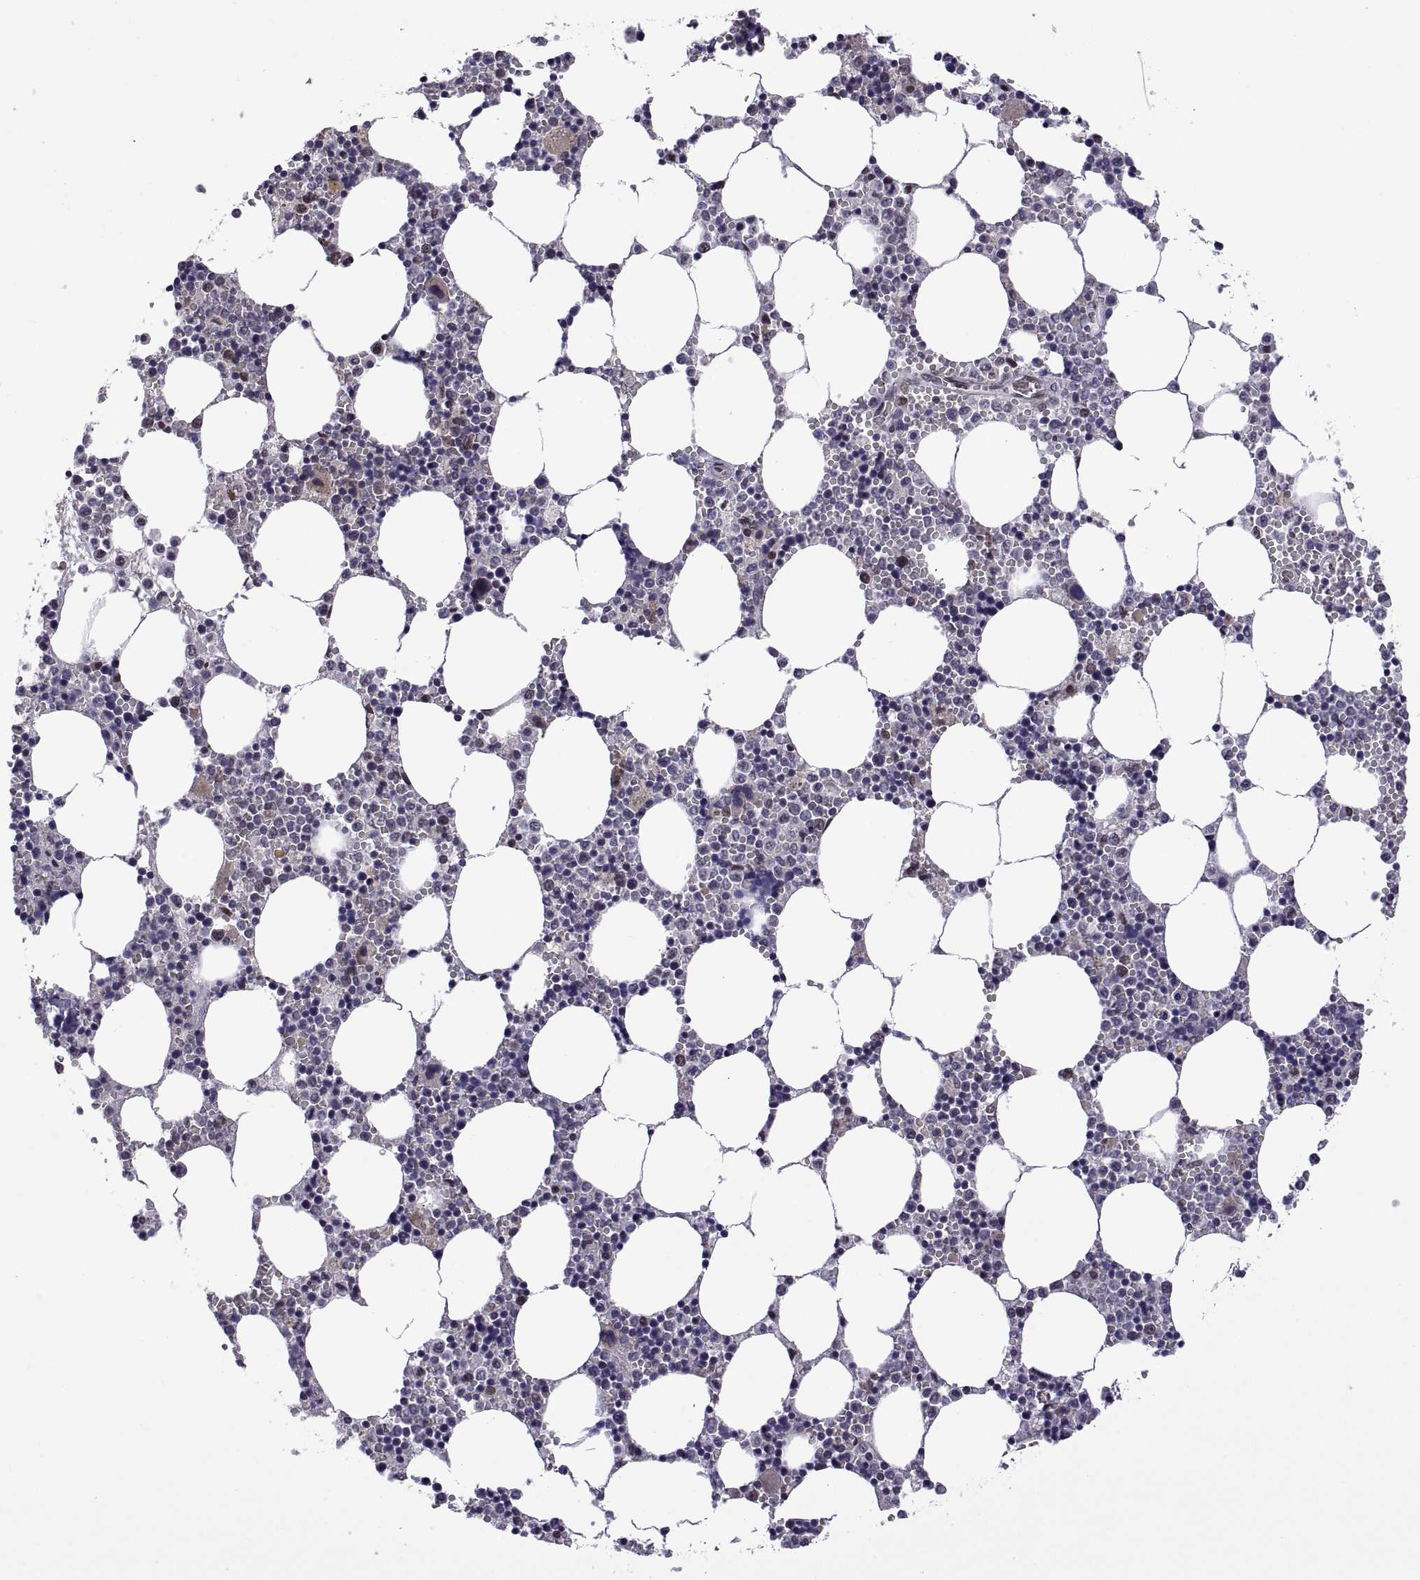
{"staining": {"intensity": "negative", "quantity": "none", "location": "none"}, "tissue": "bone marrow", "cell_type": "Hematopoietic cells", "image_type": "normal", "snomed": [{"axis": "morphology", "description": "Normal tissue, NOS"}, {"axis": "topography", "description": "Bone marrow"}], "caption": "Immunohistochemistry of unremarkable human bone marrow shows no expression in hematopoietic cells. (DAB immunohistochemistry visualized using brightfield microscopy, high magnification).", "gene": "NR4A1", "patient": {"sex": "female", "age": 64}}